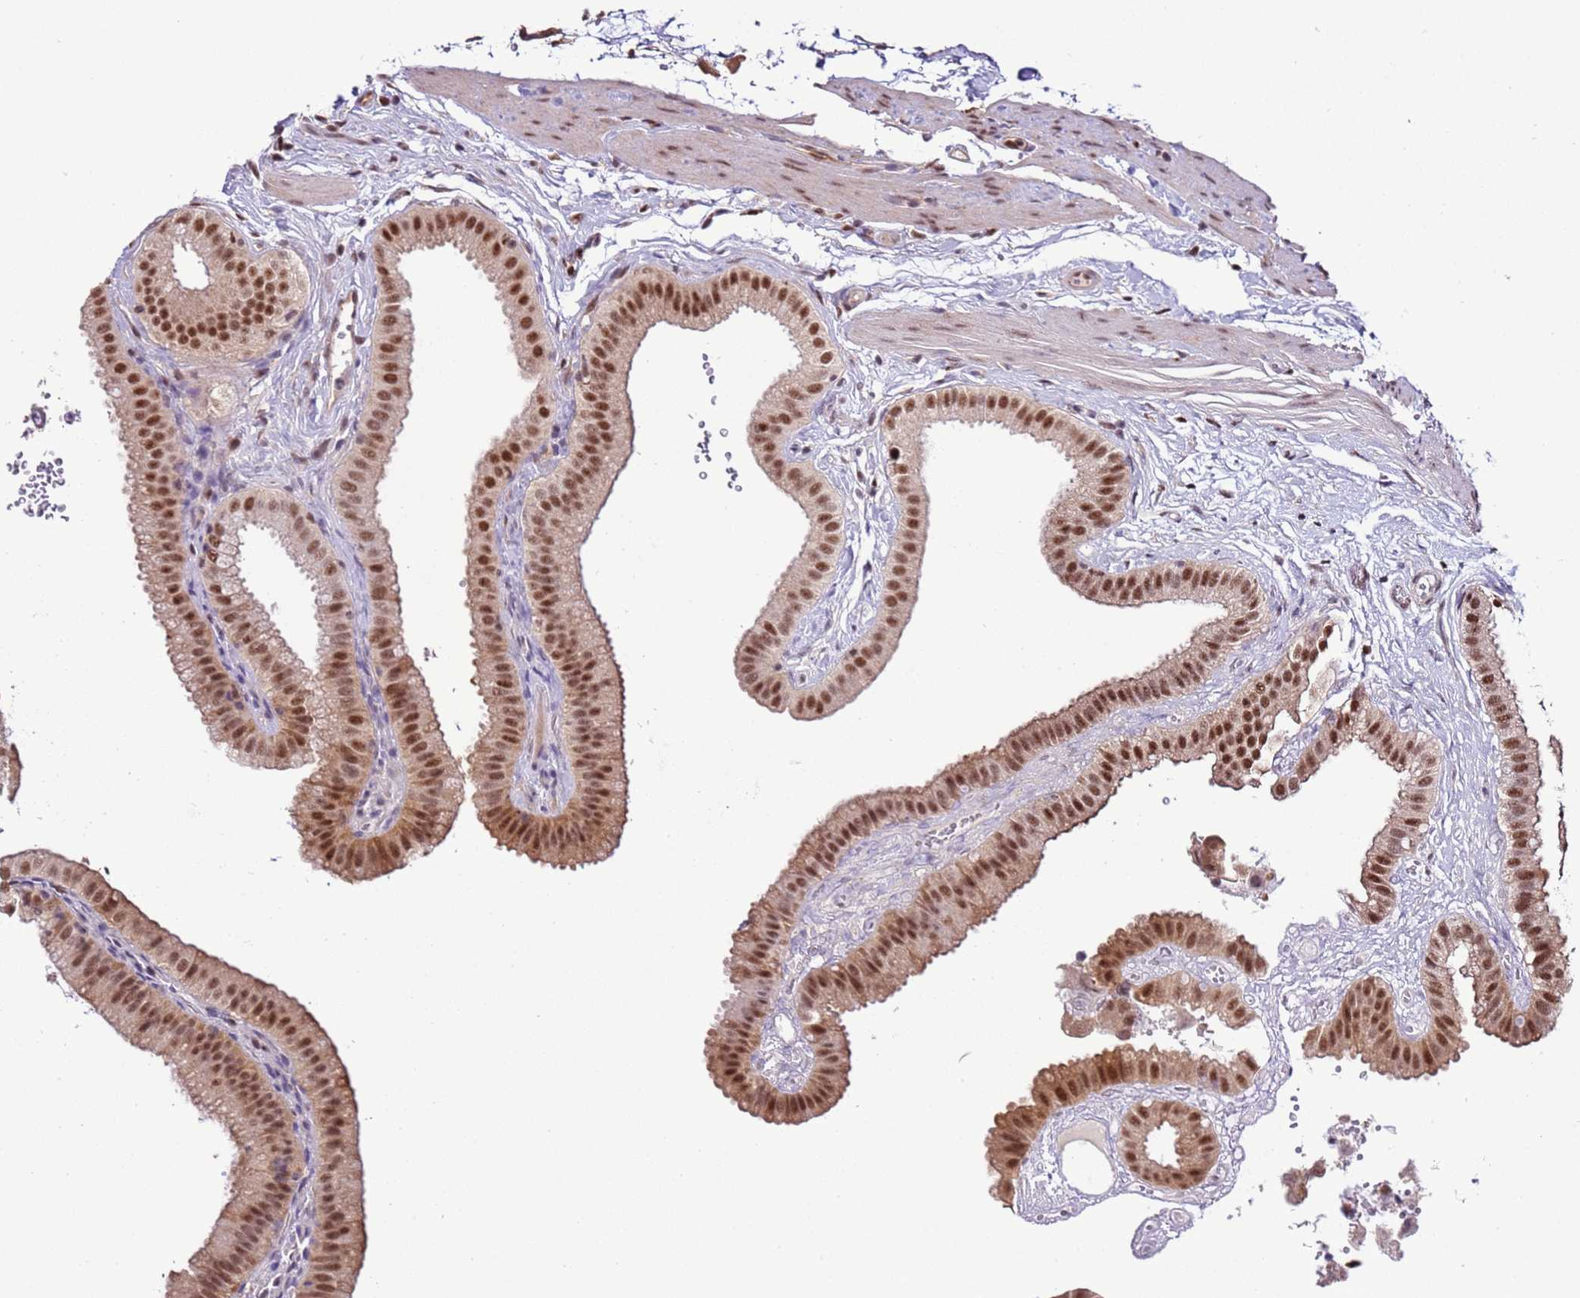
{"staining": {"intensity": "strong", "quantity": ">75%", "location": "nuclear"}, "tissue": "gallbladder", "cell_type": "Glandular cells", "image_type": "normal", "snomed": [{"axis": "morphology", "description": "Normal tissue, NOS"}, {"axis": "topography", "description": "Gallbladder"}], "caption": "Immunohistochemistry (IHC) of normal gallbladder demonstrates high levels of strong nuclear staining in approximately >75% of glandular cells.", "gene": "PRPF6", "patient": {"sex": "female", "age": 61}}